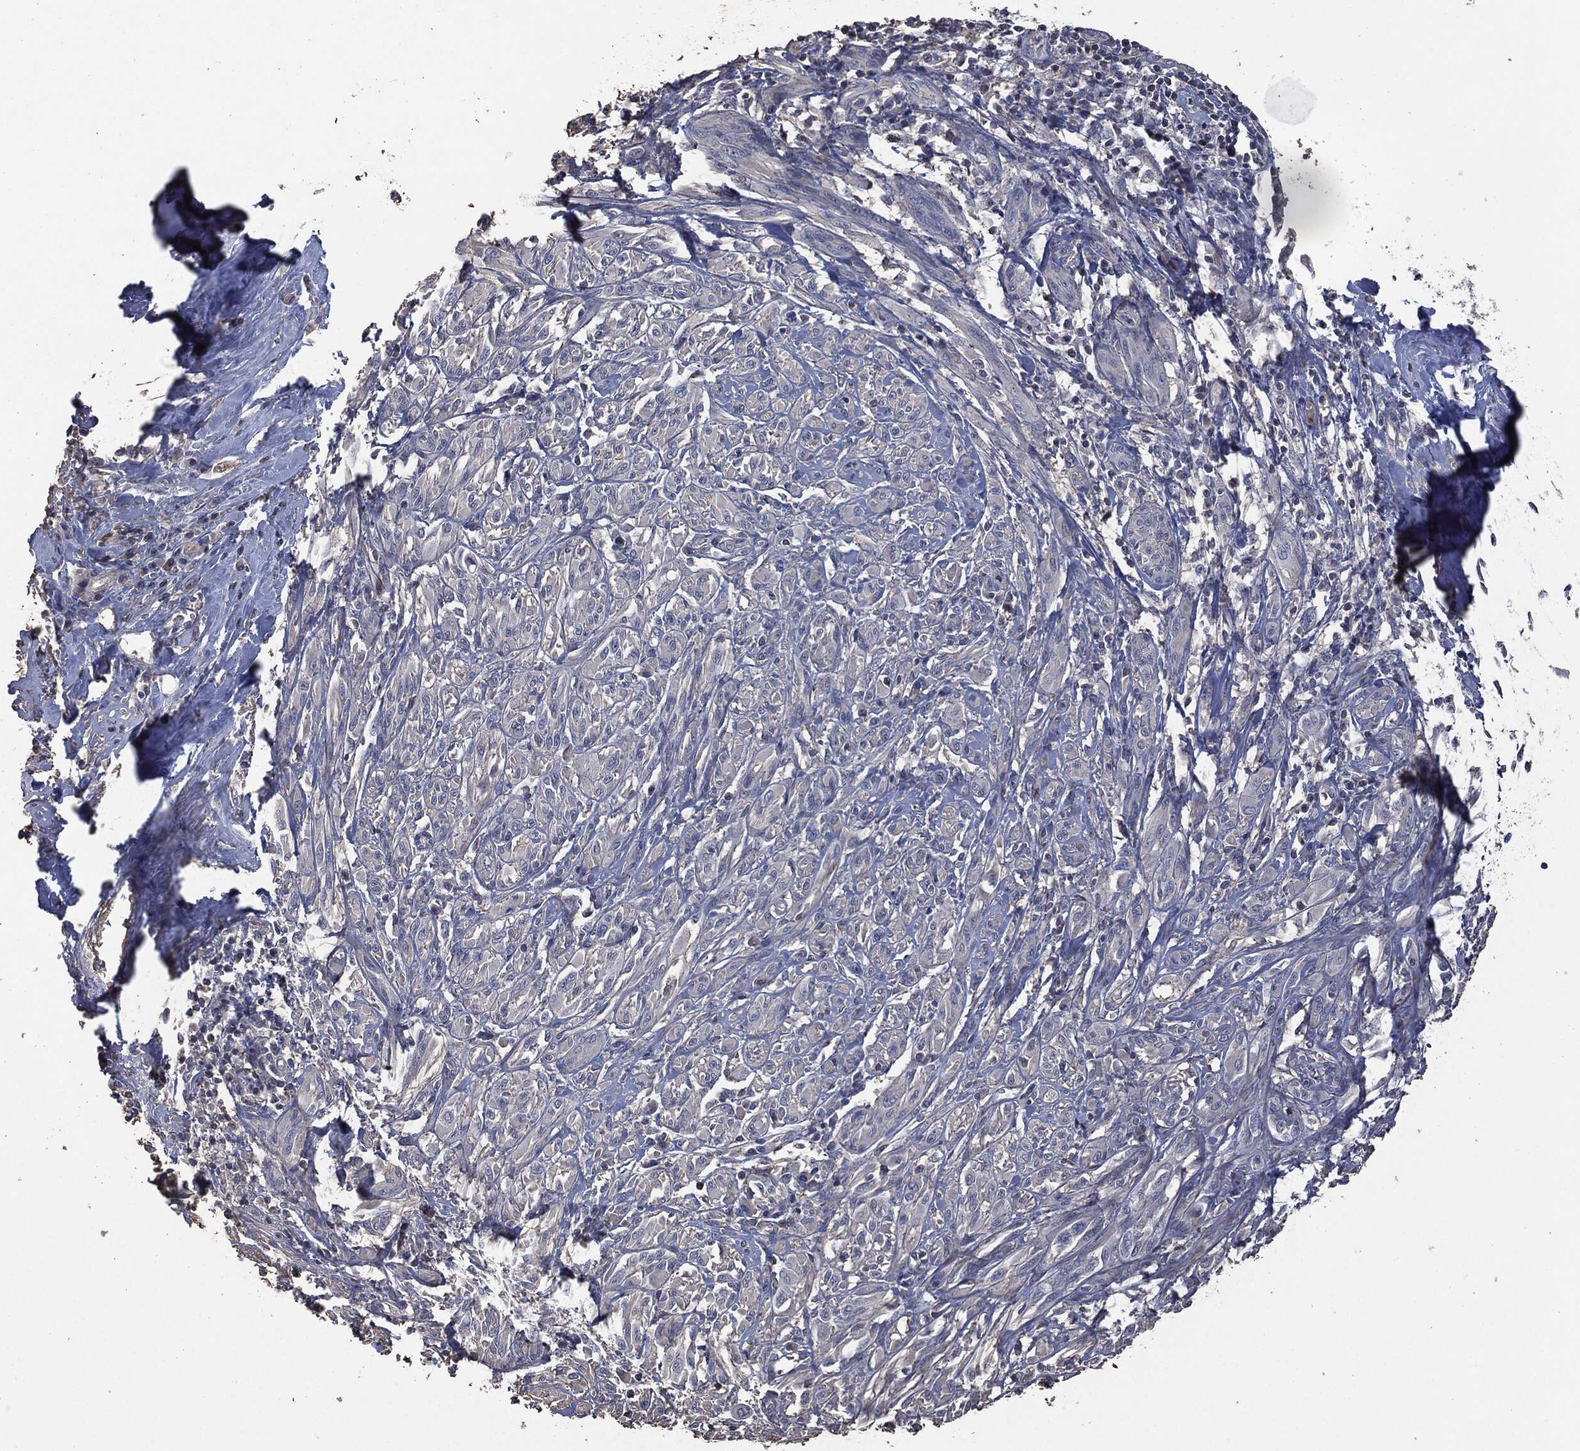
{"staining": {"intensity": "negative", "quantity": "none", "location": "none"}, "tissue": "melanoma", "cell_type": "Tumor cells", "image_type": "cancer", "snomed": [{"axis": "morphology", "description": "Malignant melanoma, NOS"}, {"axis": "topography", "description": "Skin"}], "caption": "Melanoma was stained to show a protein in brown. There is no significant staining in tumor cells.", "gene": "MSLN", "patient": {"sex": "female", "age": 91}}